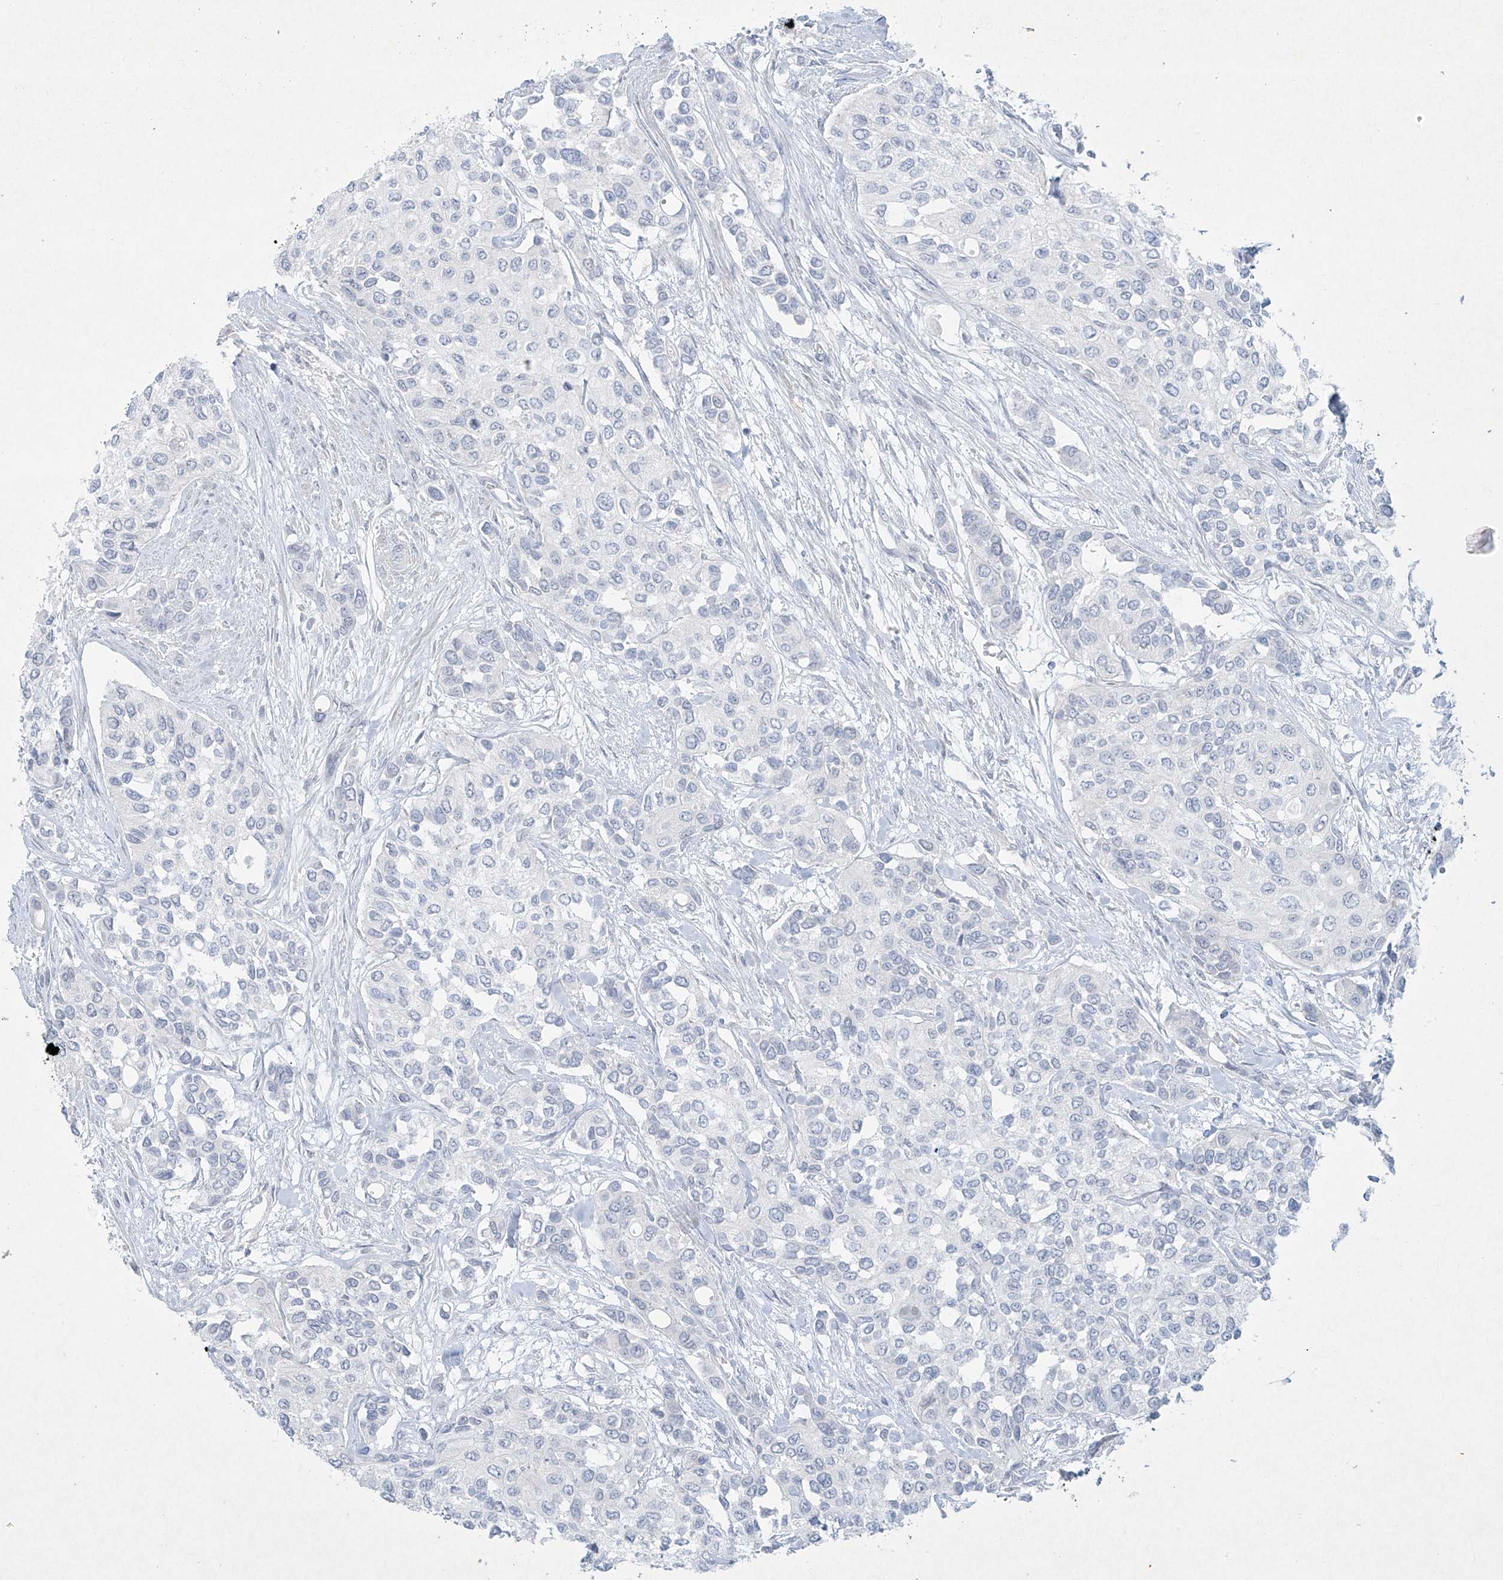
{"staining": {"intensity": "negative", "quantity": "none", "location": "none"}, "tissue": "urothelial cancer", "cell_type": "Tumor cells", "image_type": "cancer", "snomed": [{"axis": "morphology", "description": "Normal tissue, NOS"}, {"axis": "morphology", "description": "Urothelial carcinoma, High grade"}, {"axis": "topography", "description": "Vascular tissue"}, {"axis": "topography", "description": "Urinary bladder"}], "caption": "There is no significant expression in tumor cells of urothelial carcinoma (high-grade). The staining was performed using DAB (3,3'-diaminobenzidine) to visualize the protein expression in brown, while the nuclei were stained in blue with hematoxylin (Magnification: 20x).", "gene": "PAX6", "patient": {"sex": "female", "age": 56}}